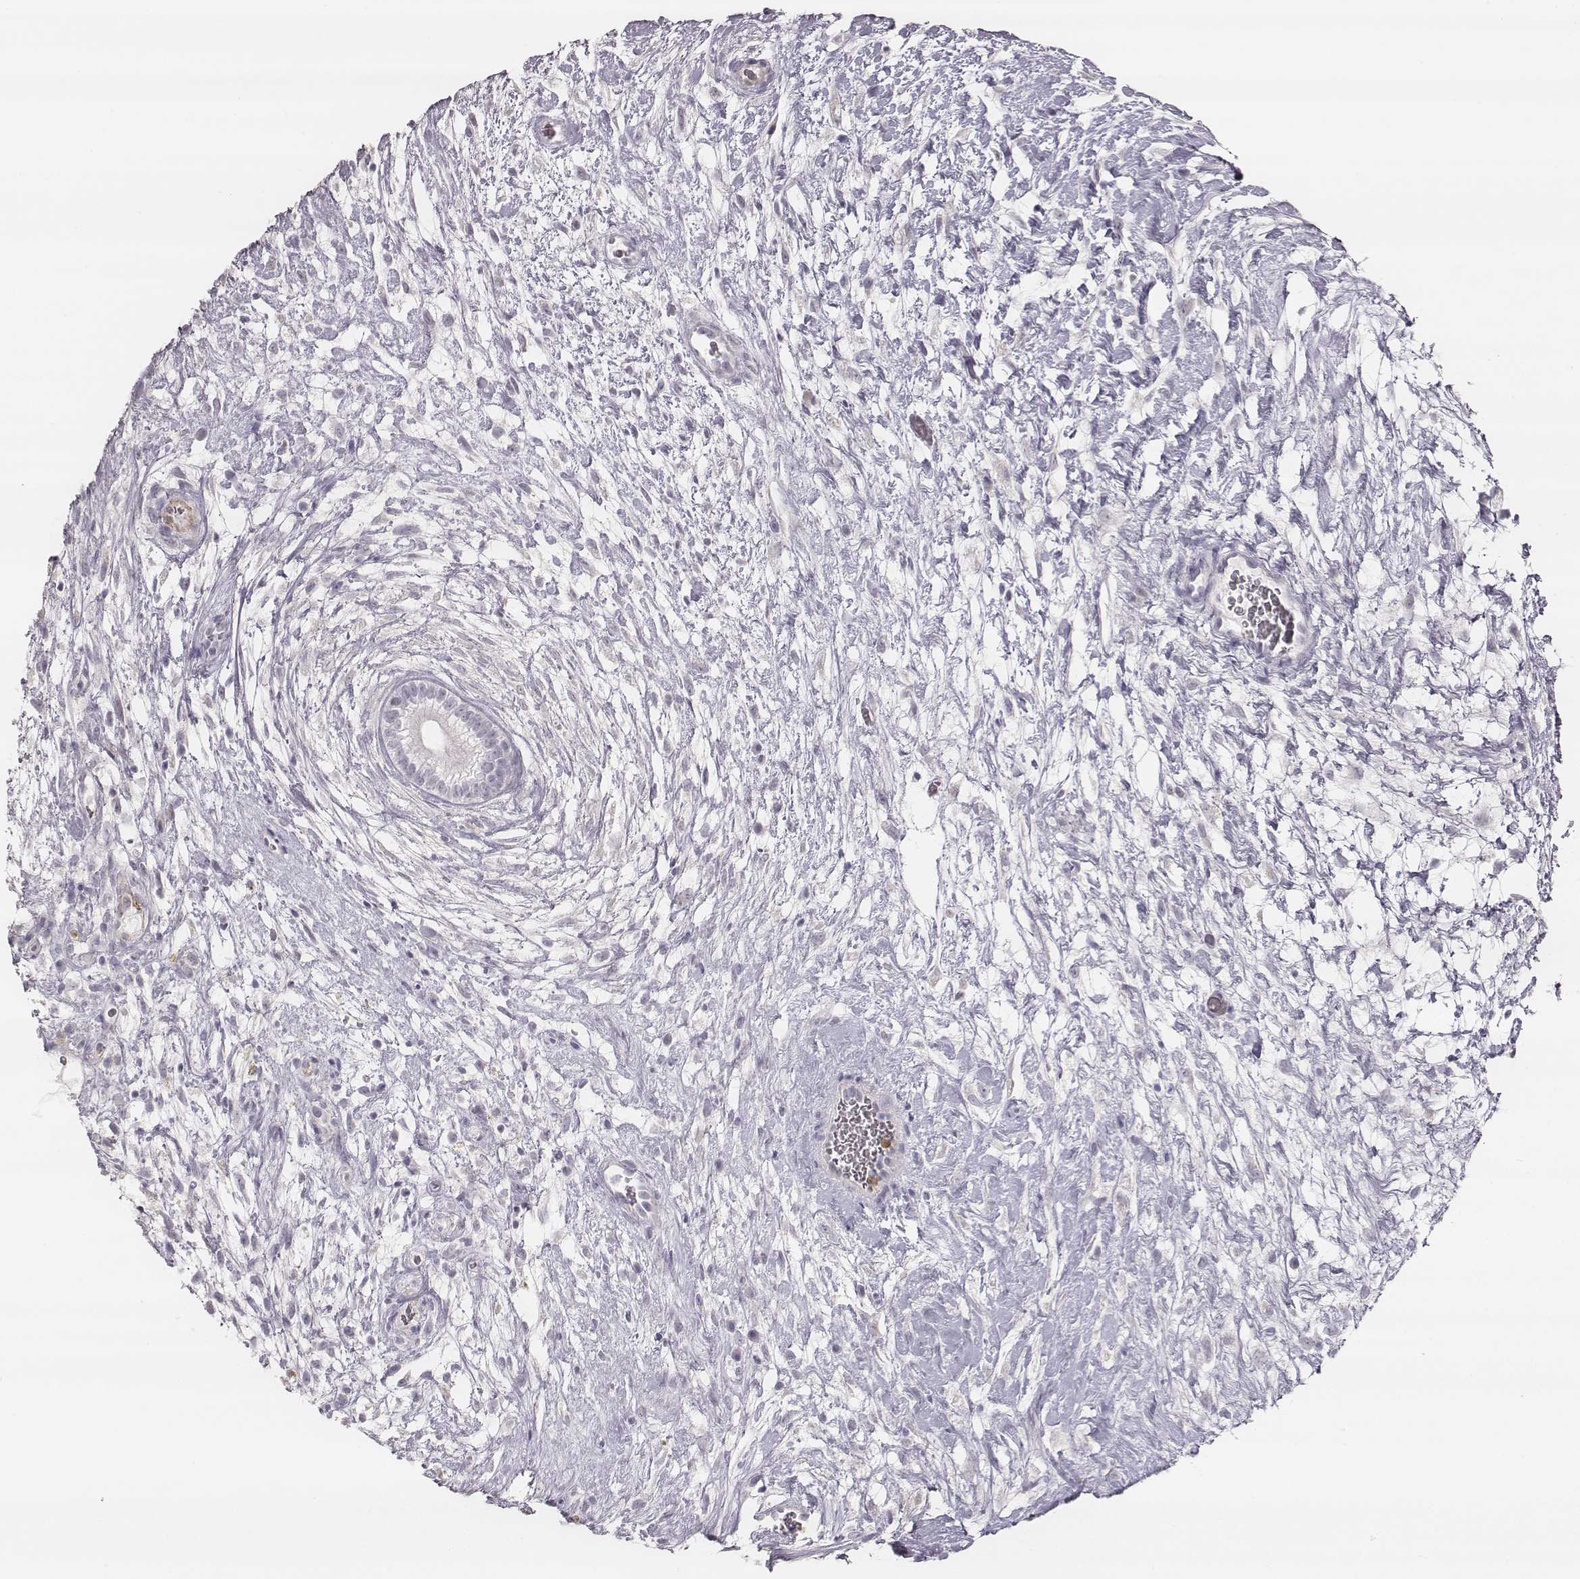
{"staining": {"intensity": "negative", "quantity": "none", "location": "none"}, "tissue": "testis cancer", "cell_type": "Tumor cells", "image_type": "cancer", "snomed": [{"axis": "morphology", "description": "Normal tissue, NOS"}, {"axis": "morphology", "description": "Carcinoma, Embryonal, NOS"}, {"axis": "topography", "description": "Testis"}], "caption": "The immunohistochemistry histopathology image has no significant positivity in tumor cells of embryonal carcinoma (testis) tissue. (DAB immunohistochemistry (IHC) visualized using brightfield microscopy, high magnification).", "gene": "KCNJ12", "patient": {"sex": "male", "age": 32}}